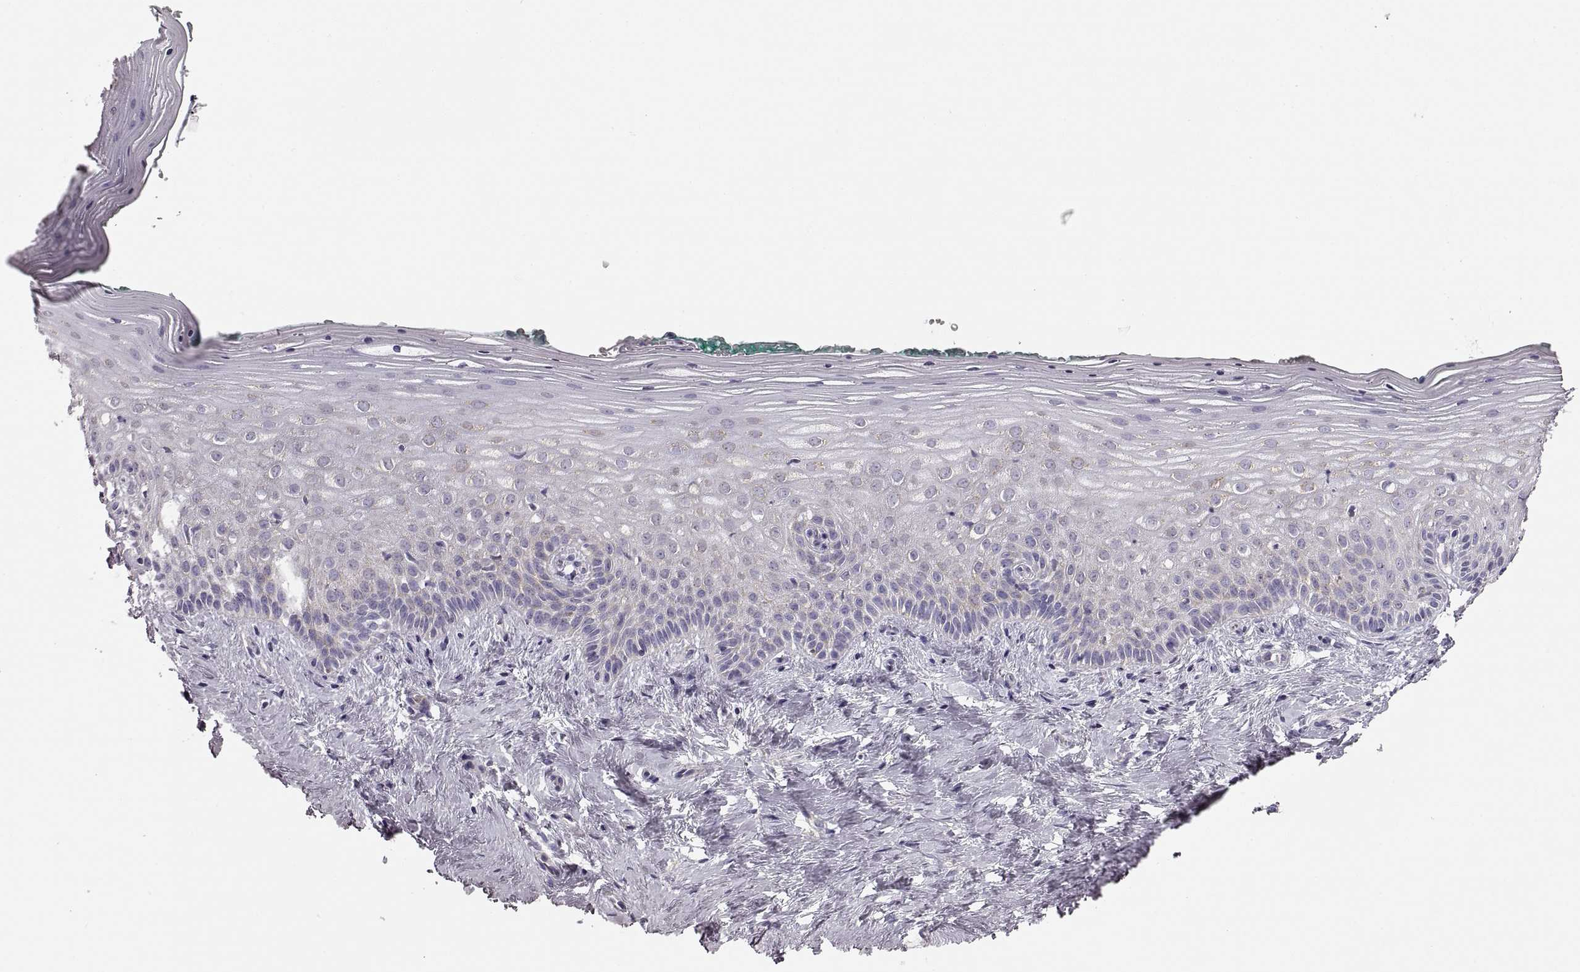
{"staining": {"intensity": "negative", "quantity": "none", "location": "none"}, "tissue": "vagina", "cell_type": "Squamous epithelial cells", "image_type": "normal", "snomed": [{"axis": "morphology", "description": "Normal tissue, NOS"}, {"axis": "topography", "description": "Vagina"}], "caption": "A micrograph of vagina stained for a protein shows no brown staining in squamous epithelial cells.", "gene": "RDH13", "patient": {"sex": "female", "age": 45}}